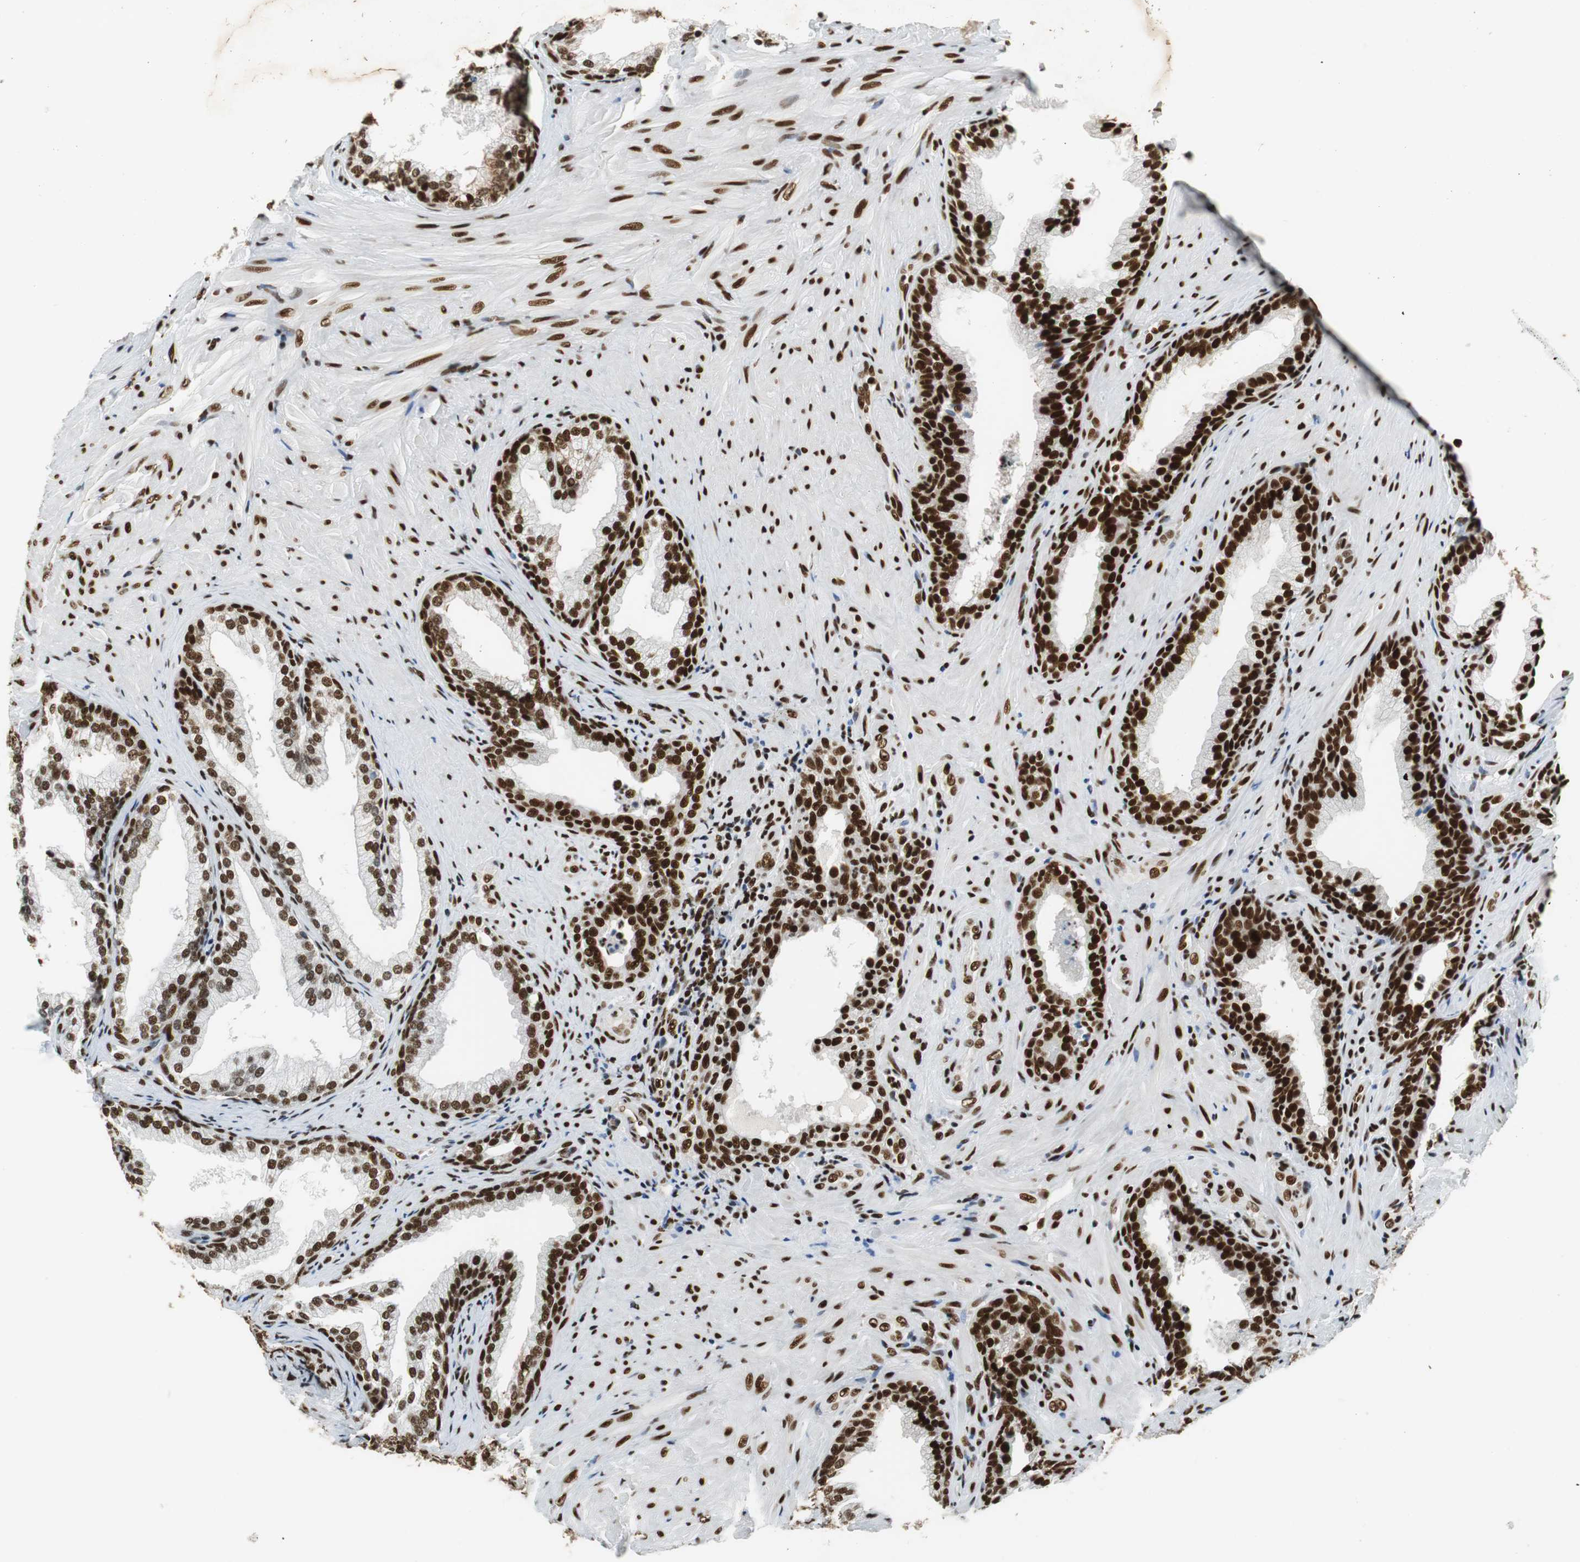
{"staining": {"intensity": "strong", "quantity": ">75%", "location": "nuclear"}, "tissue": "prostate", "cell_type": "Glandular cells", "image_type": "normal", "snomed": [{"axis": "morphology", "description": "Normal tissue, NOS"}, {"axis": "topography", "description": "Prostate"}], "caption": "Approximately >75% of glandular cells in benign human prostate show strong nuclear protein expression as visualized by brown immunohistochemical staining.", "gene": "PRKDC", "patient": {"sex": "male", "age": 76}}